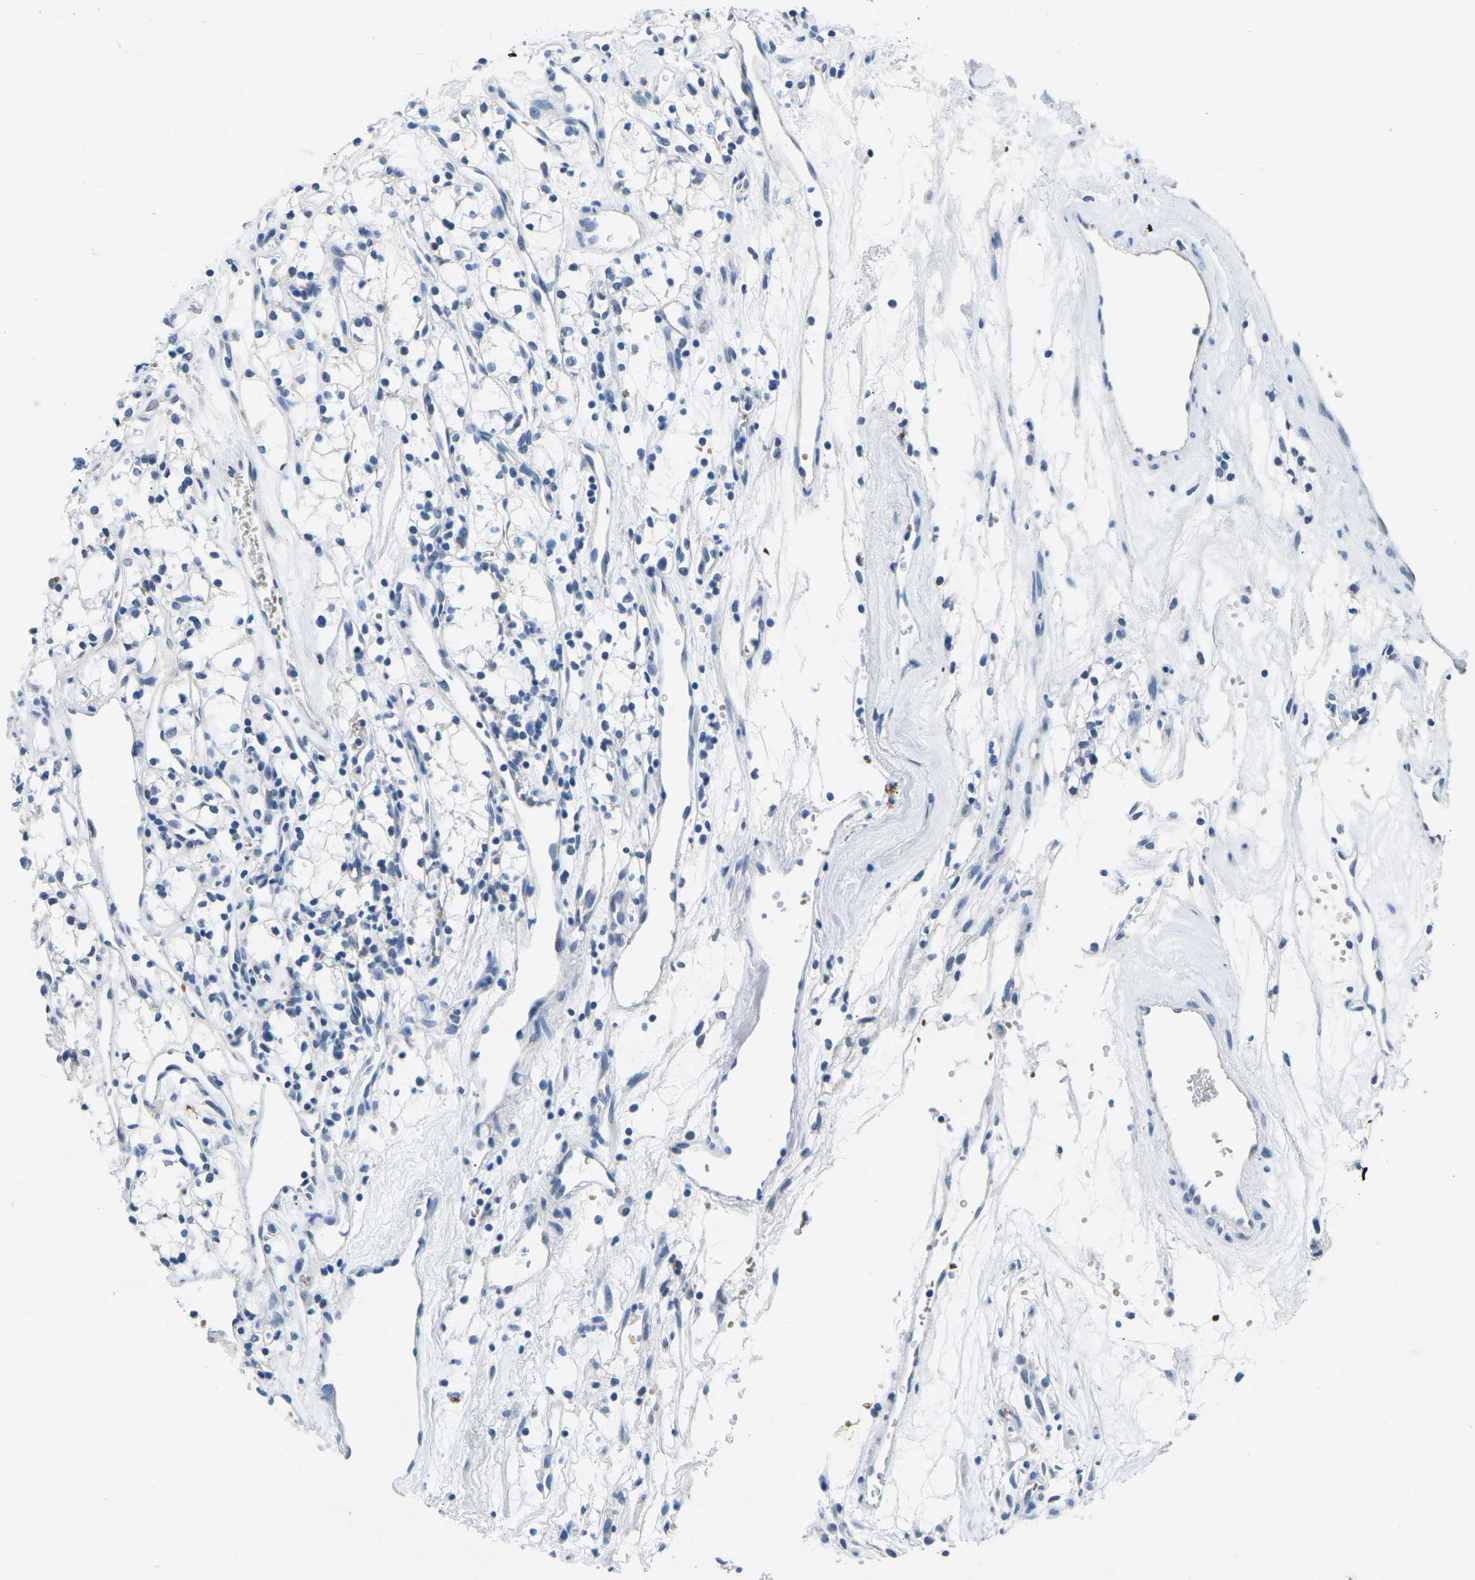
{"staining": {"intensity": "negative", "quantity": "none", "location": "none"}, "tissue": "renal cancer", "cell_type": "Tumor cells", "image_type": "cancer", "snomed": [{"axis": "morphology", "description": "Adenocarcinoma, NOS"}, {"axis": "topography", "description": "Kidney"}], "caption": "This is a histopathology image of immunohistochemistry staining of renal cancer, which shows no expression in tumor cells.", "gene": "TM6SF1", "patient": {"sex": "male", "age": 59}}